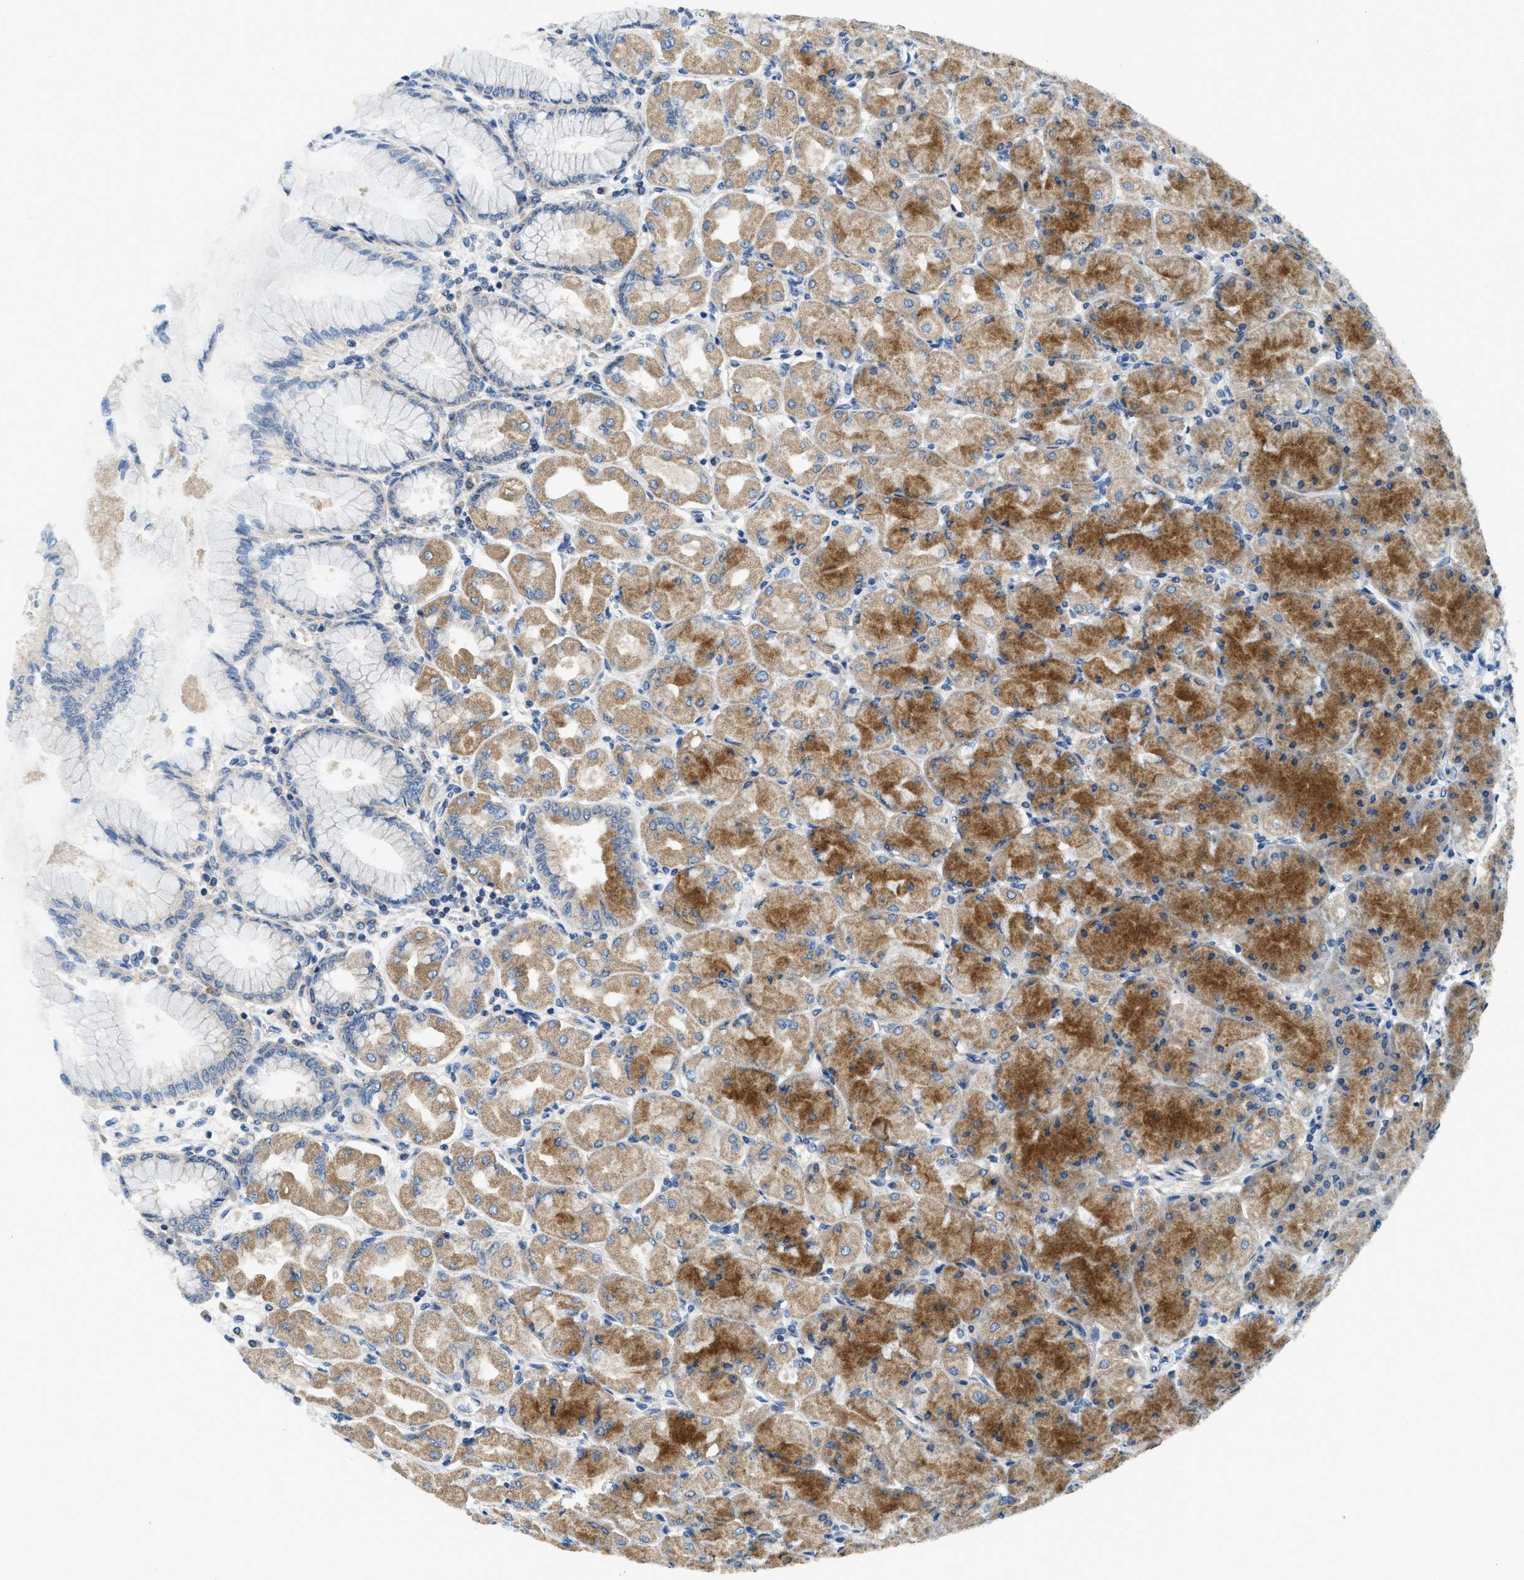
{"staining": {"intensity": "moderate", "quantity": ">75%", "location": "cytoplasmic/membranous"}, "tissue": "stomach", "cell_type": "Glandular cells", "image_type": "normal", "snomed": [{"axis": "morphology", "description": "Normal tissue, NOS"}, {"axis": "topography", "description": "Stomach, upper"}], "caption": "Stomach was stained to show a protein in brown. There is medium levels of moderate cytoplasmic/membranous staining in about >75% of glandular cells. (Stains: DAB in brown, nuclei in blue, Microscopy: brightfield microscopy at high magnification).", "gene": "SSH2", "patient": {"sex": "female", "age": 56}}